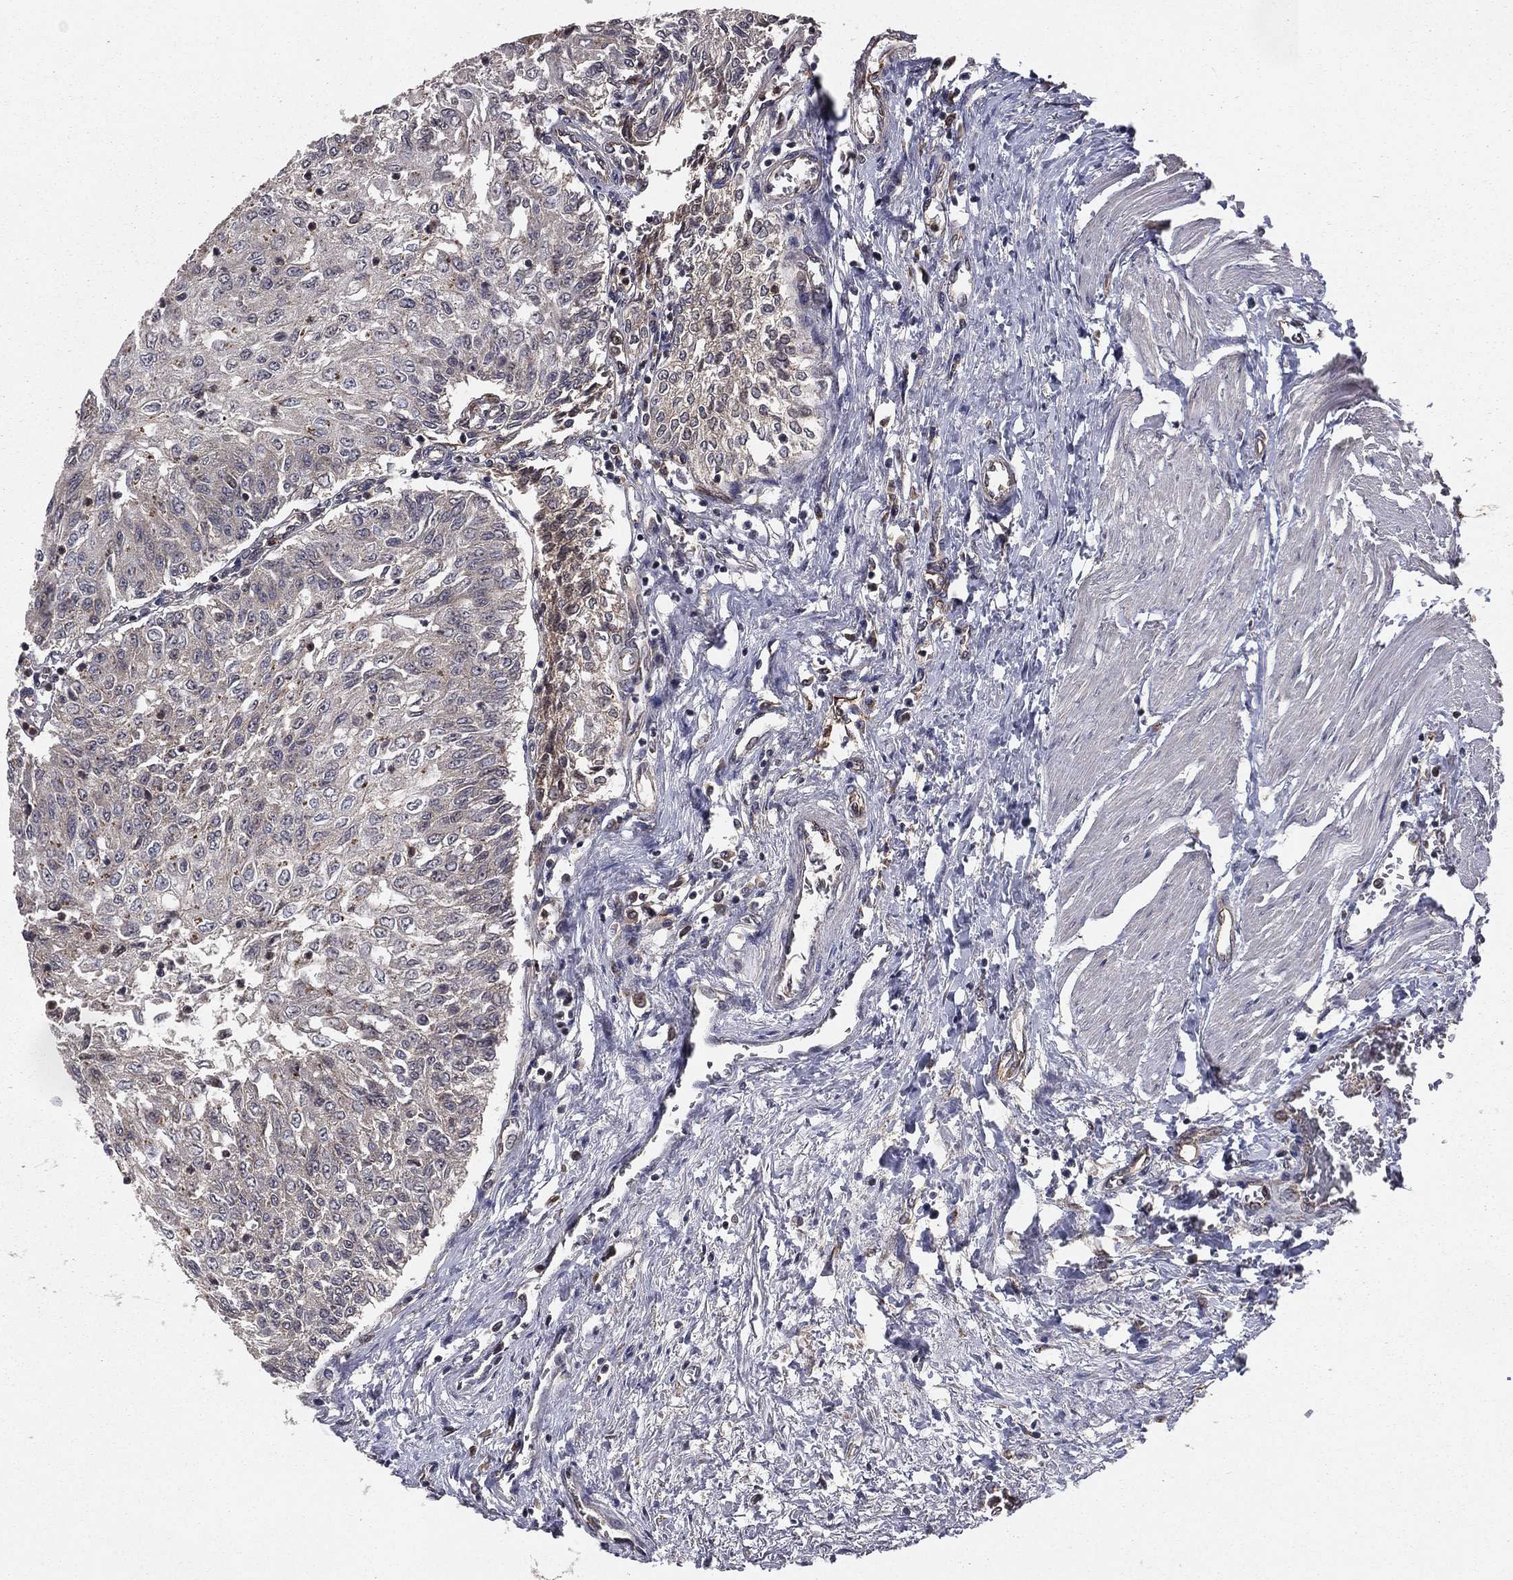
{"staining": {"intensity": "negative", "quantity": "none", "location": "none"}, "tissue": "urothelial cancer", "cell_type": "Tumor cells", "image_type": "cancer", "snomed": [{"axis": "morphology", "description": "Urothelial carcinoma, Low grade"}, {"axis": "topography", "description": "Urinary bladder"}], "caption": "IHC histopathology image of neoplastic tissue: urothelial cancer stained with DAB (3,3'-diaminobenzidine) demonstrates no significant protein positivity in tumor cells.", "gene": "CERT1", "patient": {"sex": "male", "age": 78}}